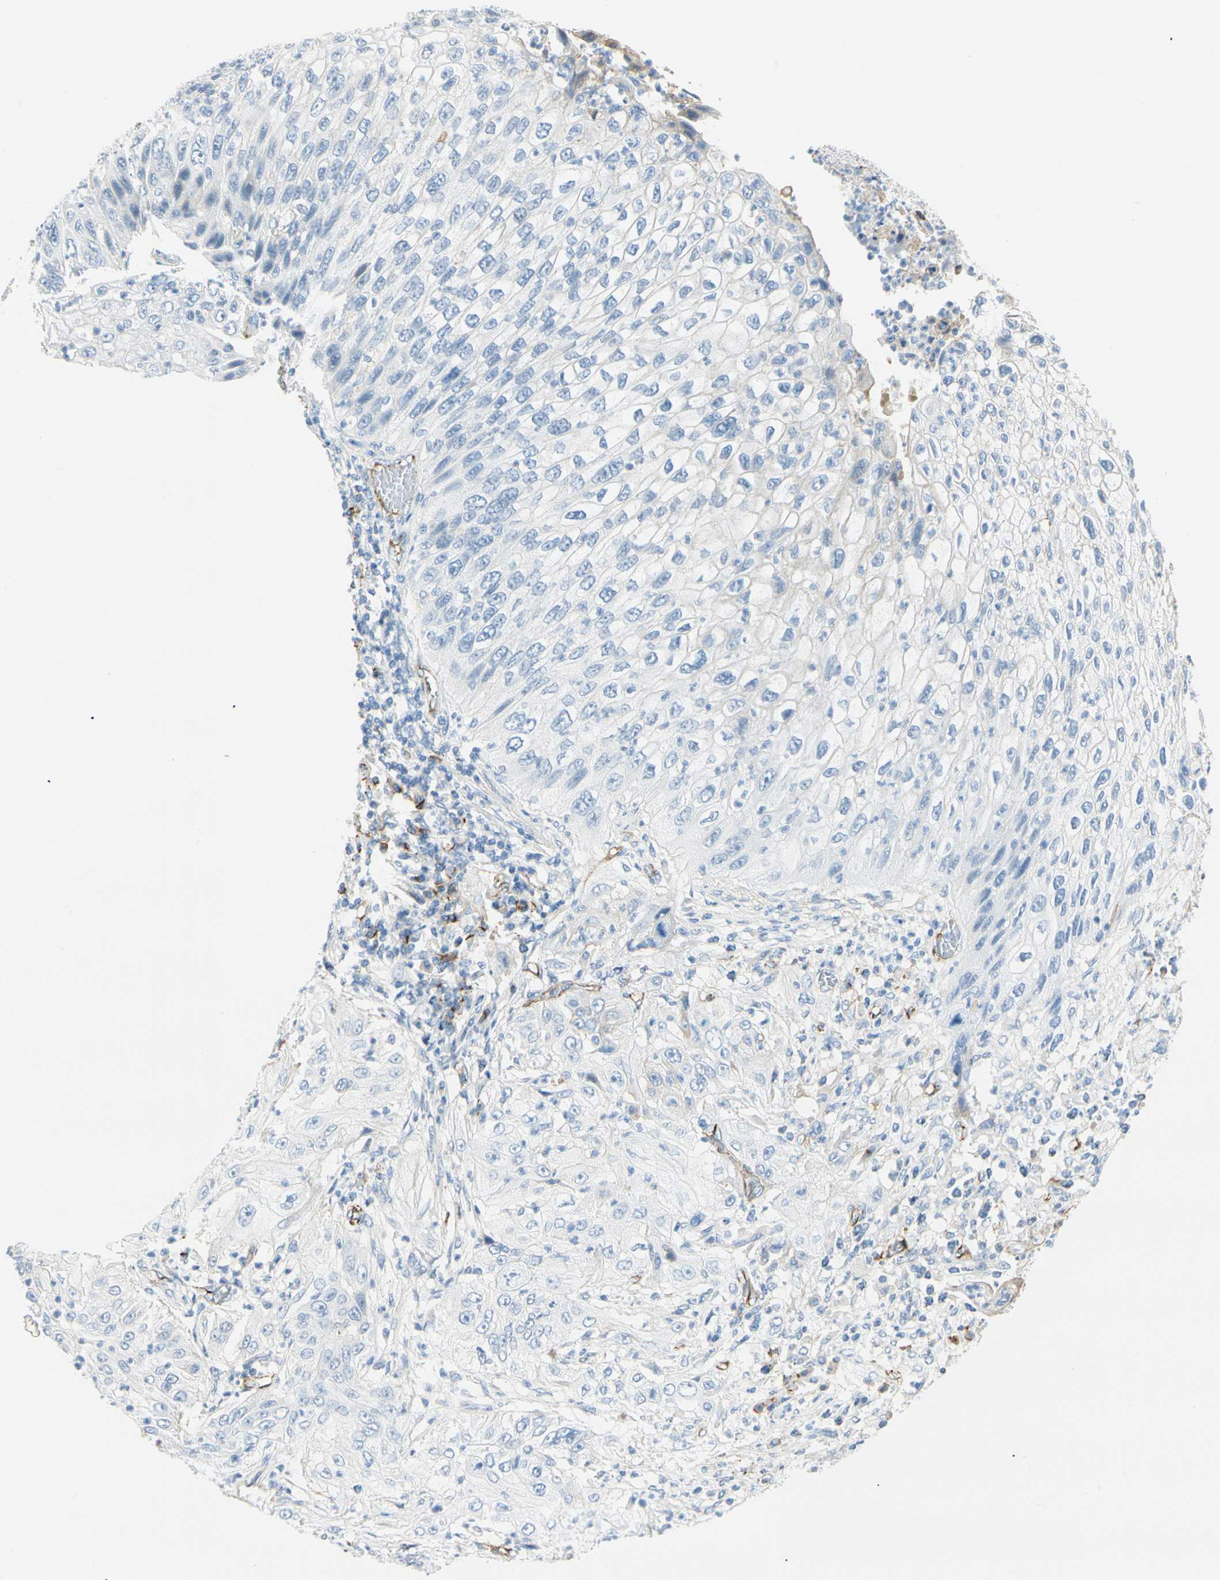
{"staining": {"intensity": "weak", "quantity": "<25%", "location": "cytoplasmic/membranous"}, "tissue": "lung cancer", "cell_type": "Tumor cells", "image_type": "cancer", "snomed": [{"axis": "morphology", "description": "Inflammation, NOS"}, {"axis": "morphology", "description": "Squamous cell carcinoma, NOS"}, {"axis": "topography", "description": "Lymph node"}, {"axis": "topography", "description": "Soft tissue"}, {"axis": "topography", "description": "Lung"}], "caption": "Immunohistochemistry photomicrograph of neoplastic tissue: human squamous cell carcinoma (lung) stained with DAB shows no significant protein expression in tumor cells.", "gene": "VPS9D1", "patient": {"sex": "male", "age": 66}}